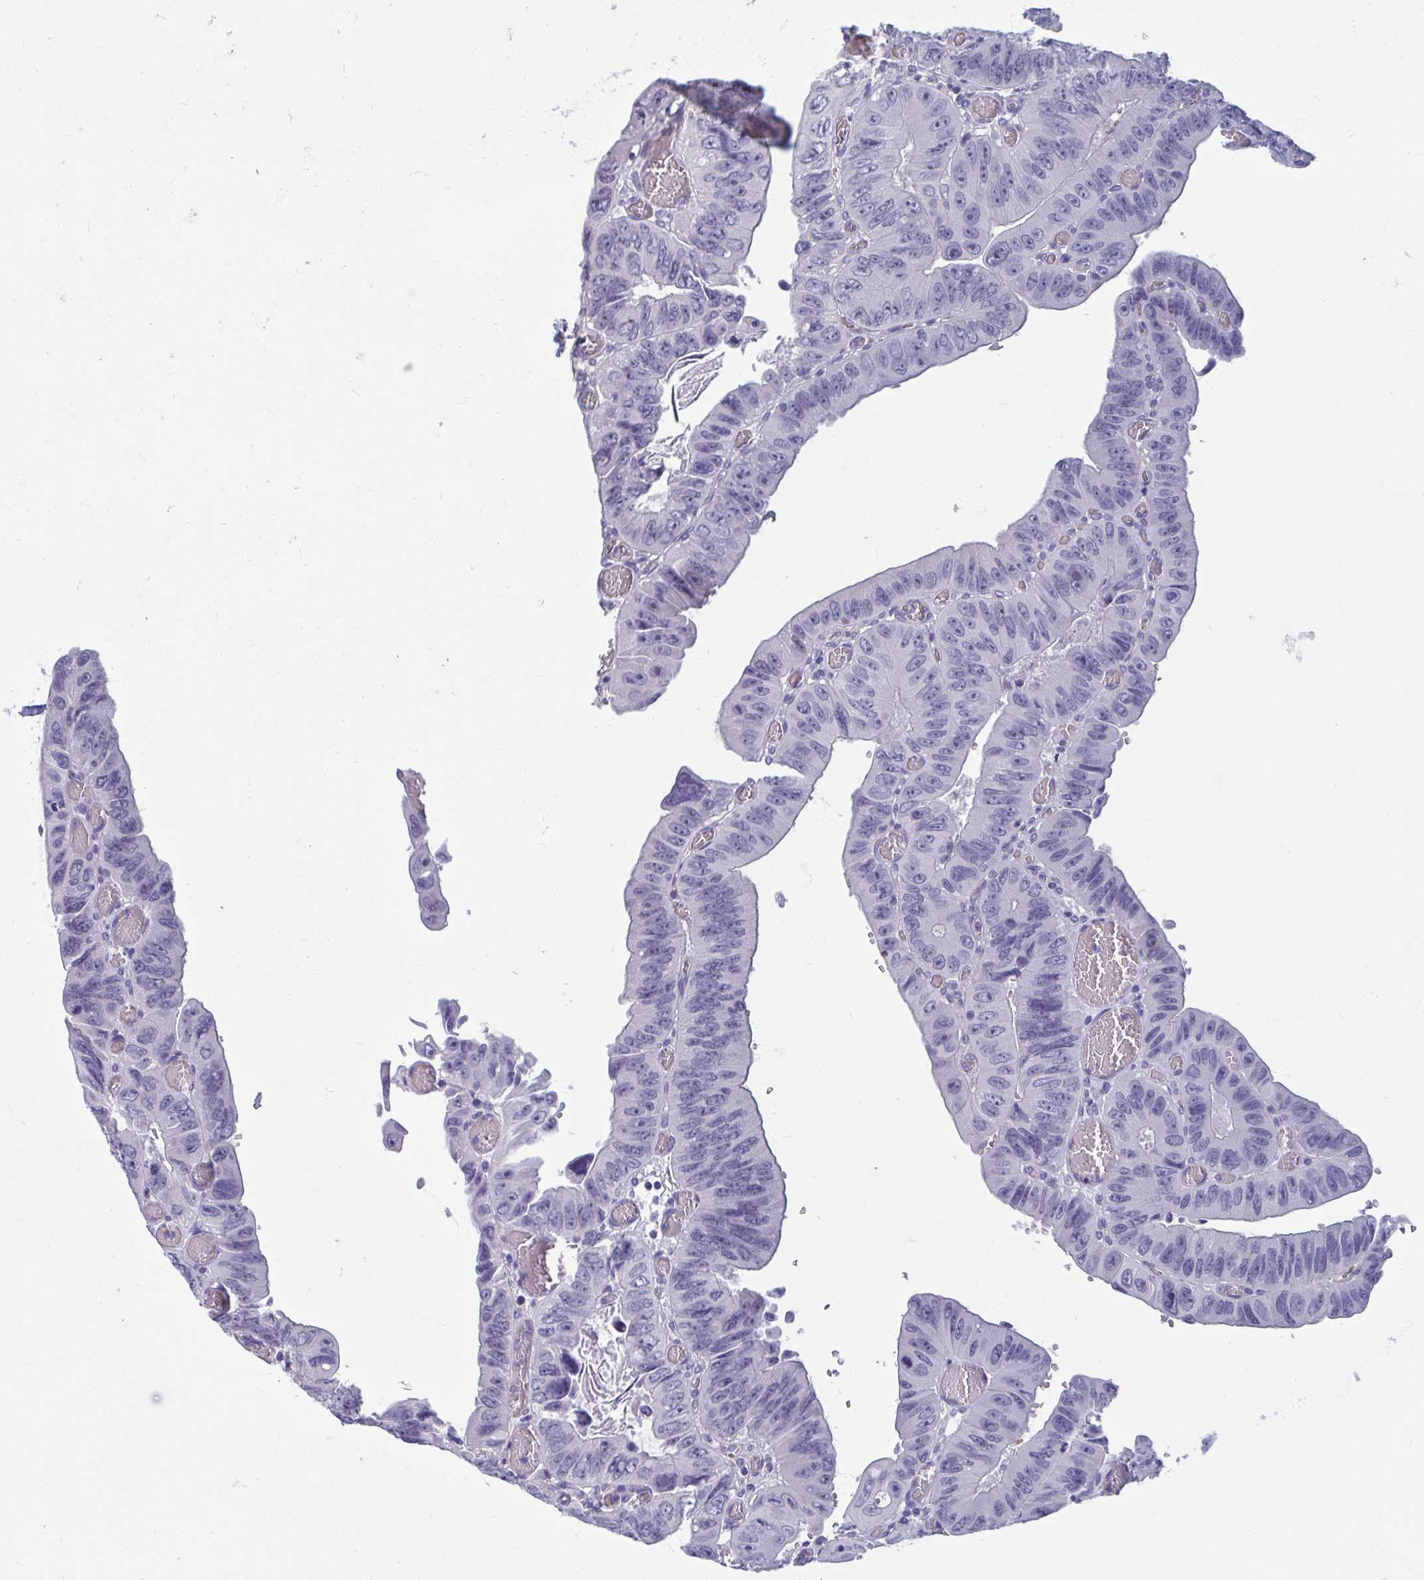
{"staining": {"intensity": "negative", "quantity": "none", "location": "none"}, "tissue": "colorectal cancer", "cell_type": "Tumor cells", "image_type": "cancer", "snomed": [{"axis": "morphology", "description": "Adenocarcinoma, NOS"}, {"axis": "topography", "description": "Colon"}], "caption": "Colorectal cancer was stained to show a protein in brown. There is no significant expression in tumor cells.", "gene": "MORC4", "patient": {"sex": "female", "age": 84}}